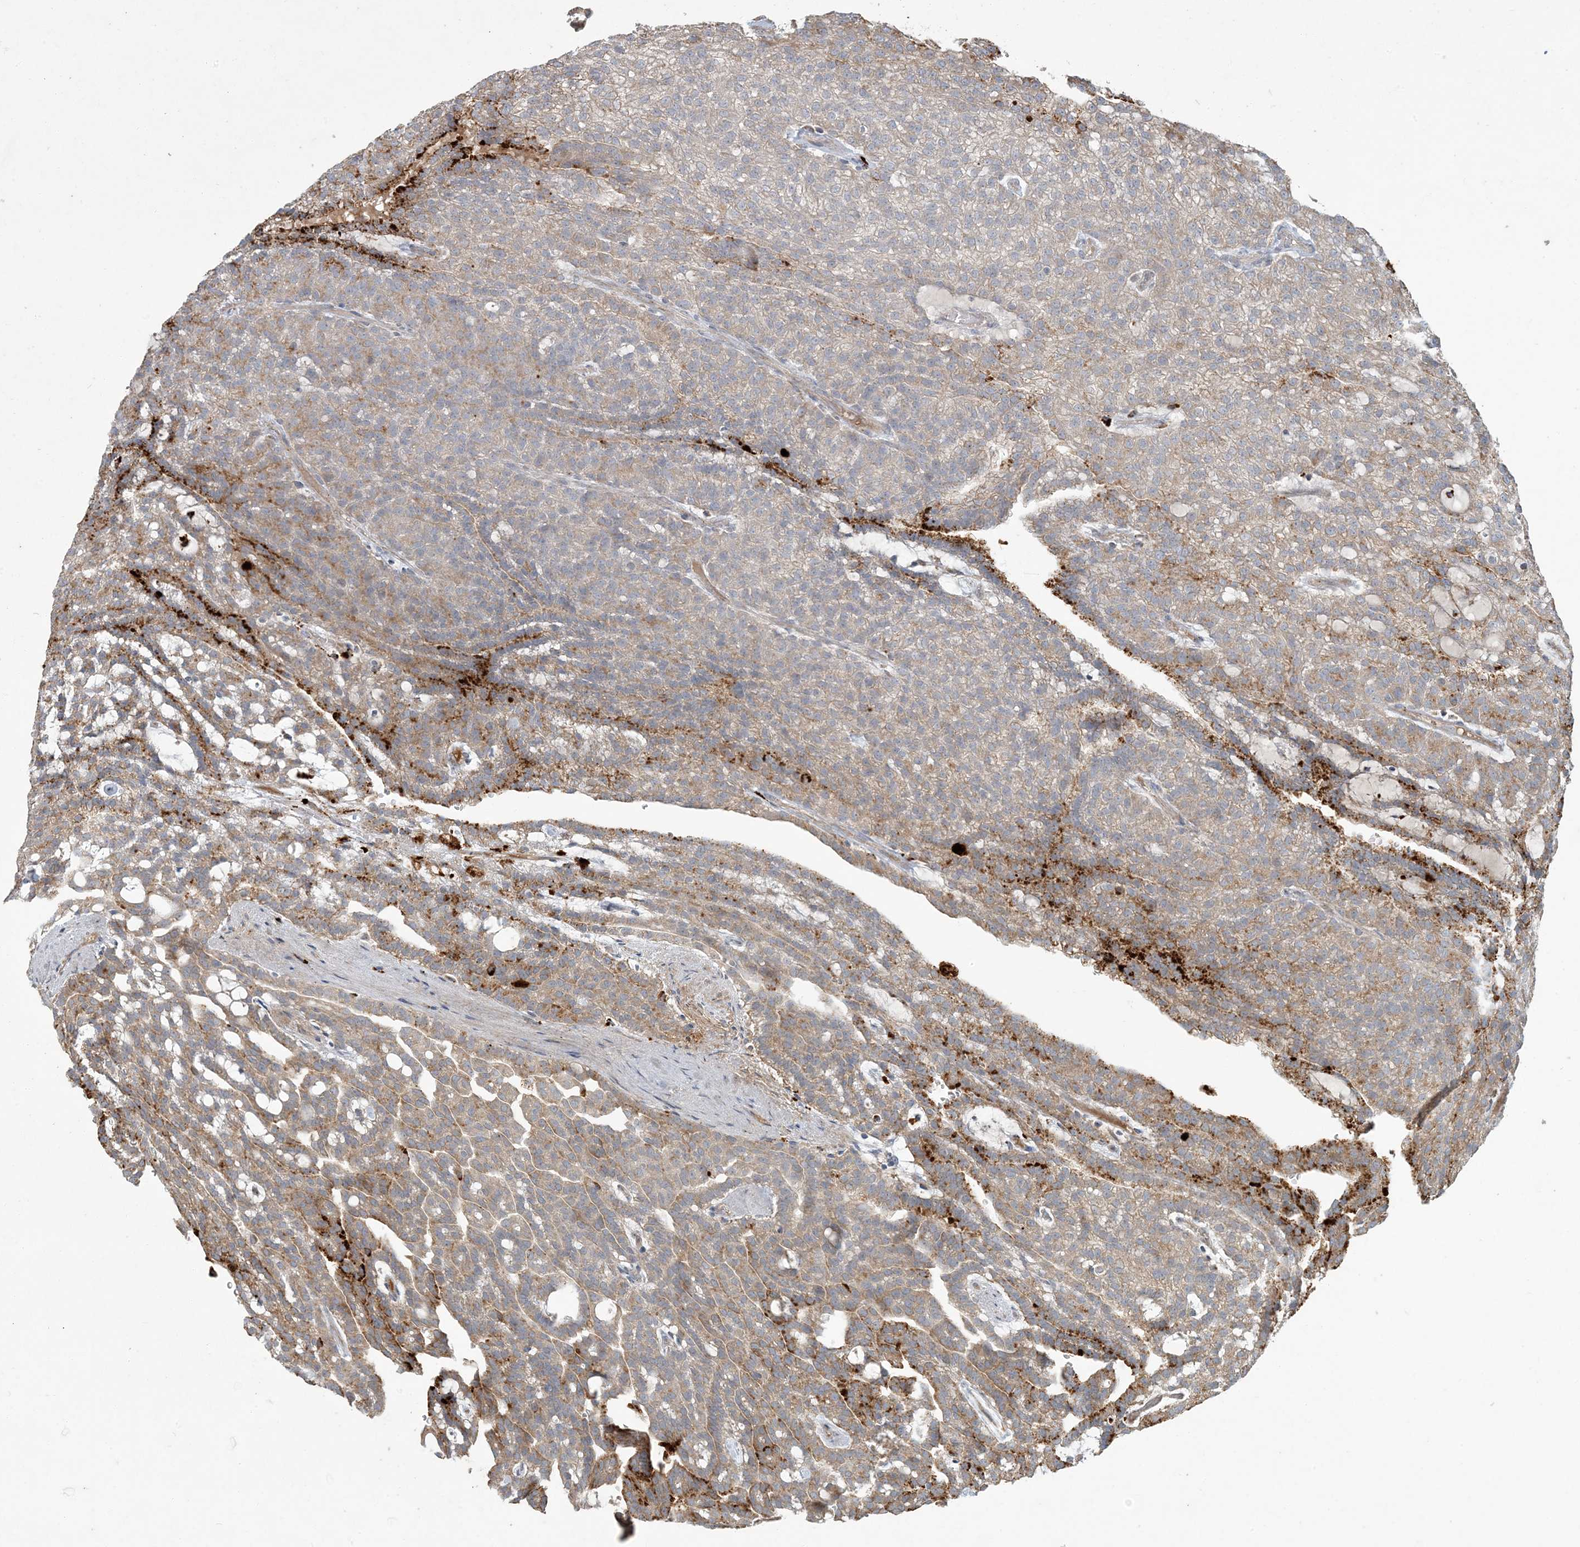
{"staining": {"intensity": "moderate", "quantity": "25%-75%", "location": "cytoplasmic/membranous"}, "tissue": "renal cancer", "cell_type": "Tumor cells", "image_type": "cancer", "snomed": [{"axis": "morphology", "description": "Adenocarcinoma, NOS"}, {"axis": "topography", "description": "Kidney"}], "caption": "Renal cancer (adenocarcinoma) stained with DAB (3,3'-diaminobenzidine) immunohistochemistry shows medium levels of moderate cytoplasmic/membranous positivity in approximately 25%-75% of tumor cells.", "gene": "LTN1", "patient": {"sex": "male", "age": 63}}